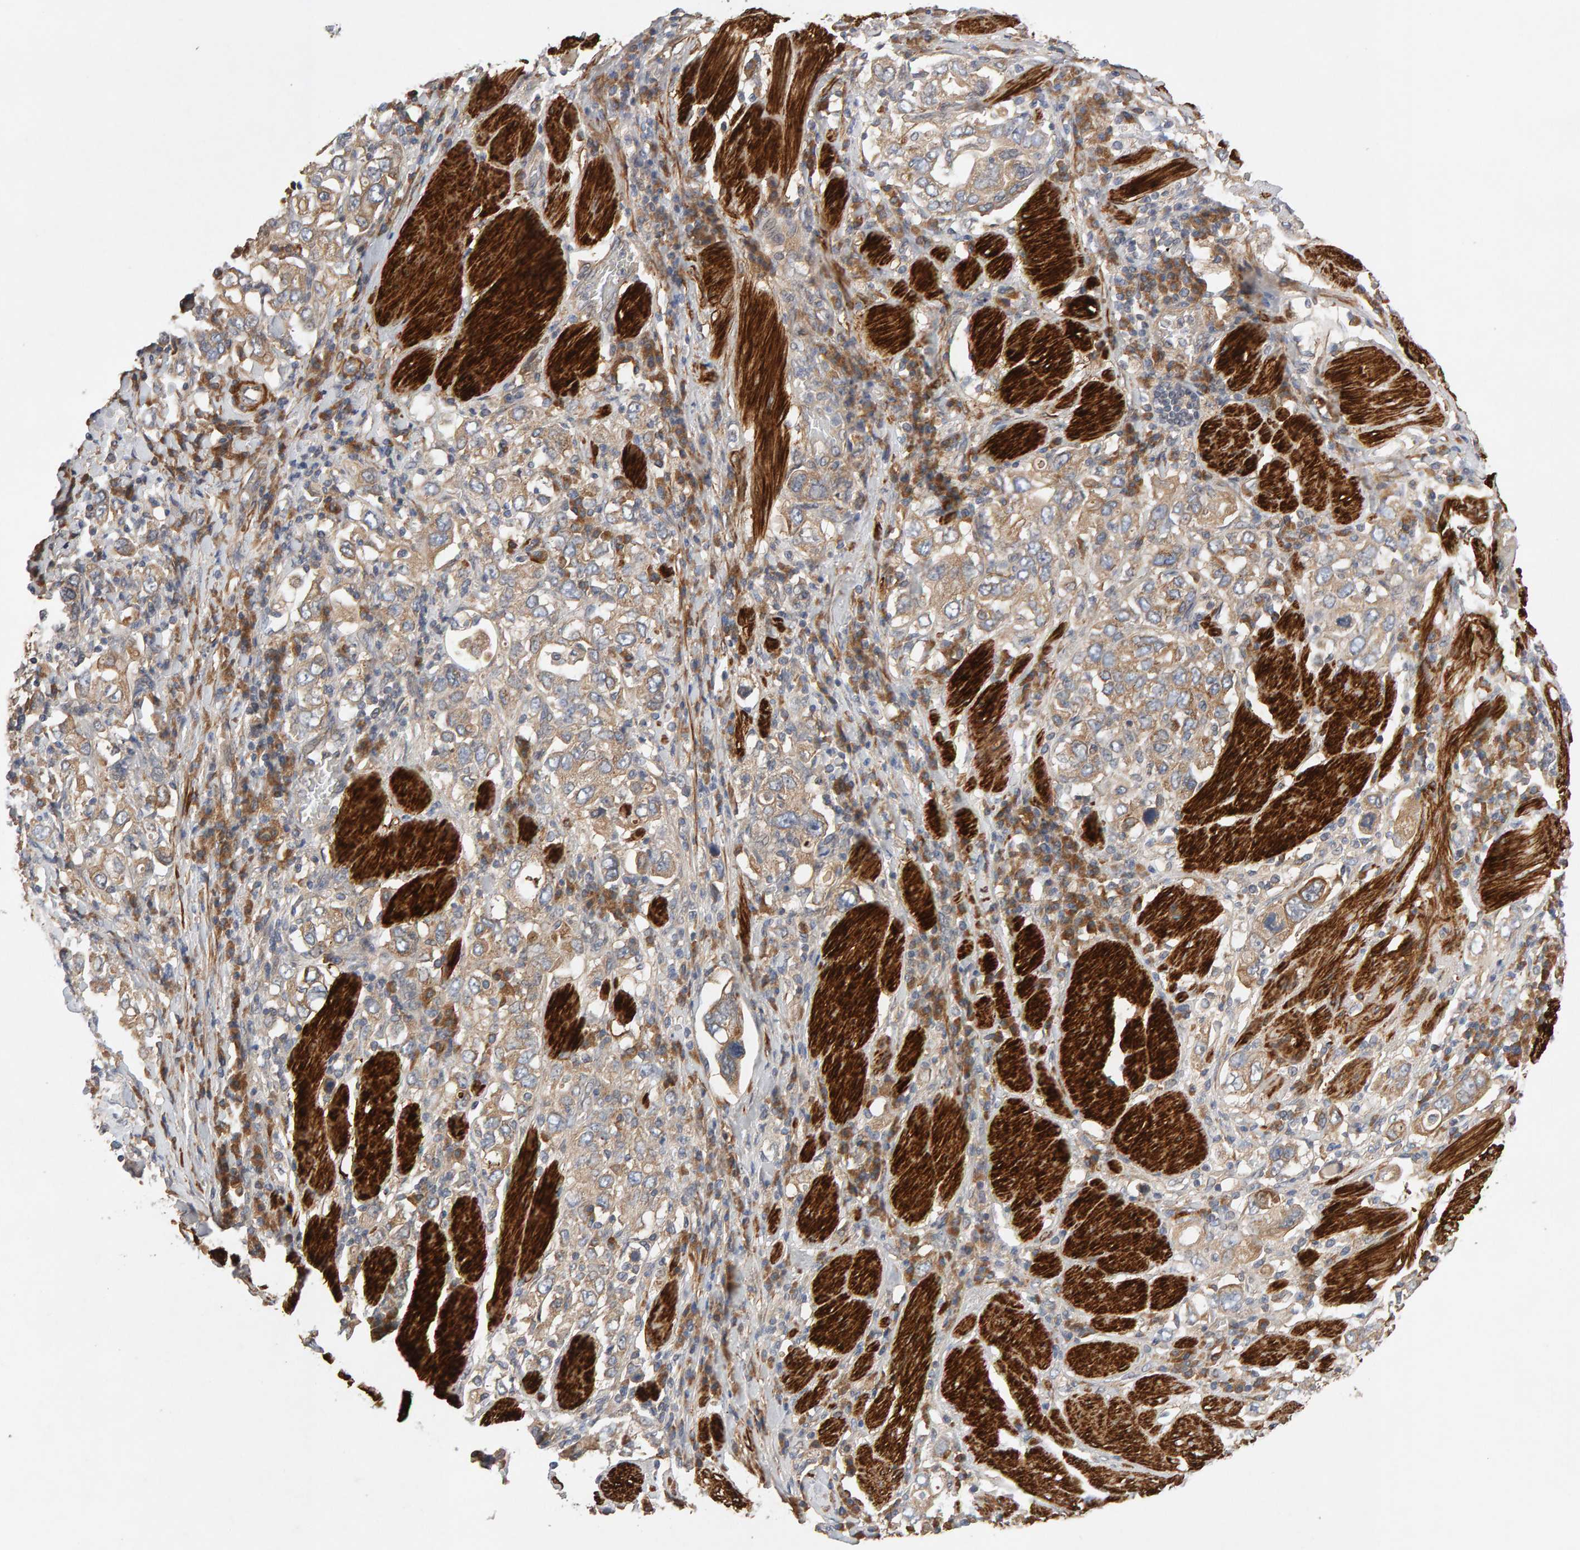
{"staining": {"intensity": "weak", "quantity": ">75%", "location": "cytoplasmic/membranous"}, "tissue": "stomach cancer", "cell_type": "Tumor cells", "image_type": "cancer", "snomed": [{"axis": "morphology", "description": "Adenocarcinoma, NOS"}, {"axis": "topography", "description": "Stomach, upper"}], "caption": "Stomach cancer (adenocarcinoma) stained with DAB (3,3'-diaminobenzidine) immunohistochemistry (IHC) displays low levels of weak cytoplasmic/membranous staining in approximately >75% of tumor cells.", "gene": "RNF19A", "patient": {"sex": "male", "age": 62}}